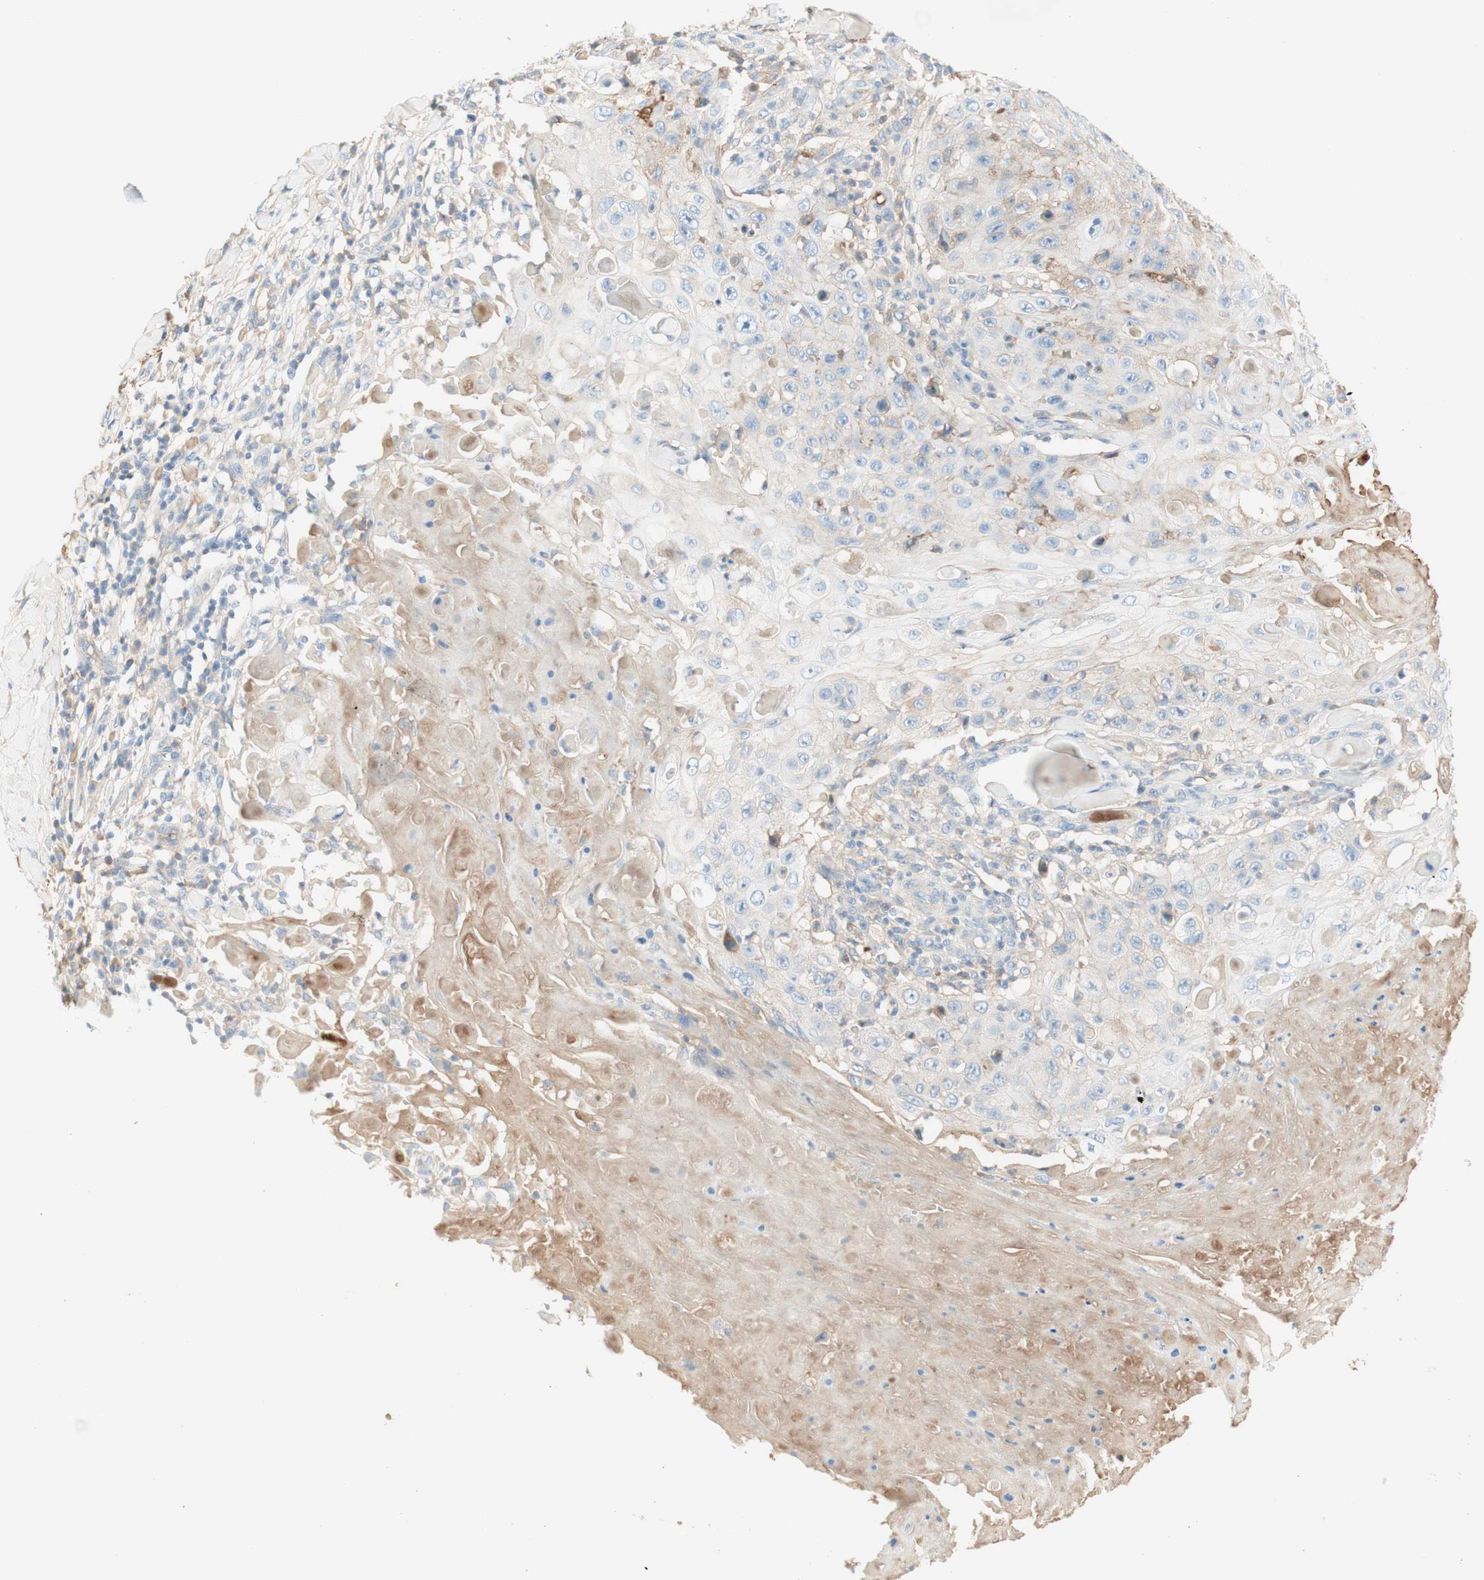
{"staining": {"intensity": "weak", "quantity": "<25%", "location": "cytoplasmic/membranous"}, "tissue": "skin cancer", "cell_type": "Tumor cells", "image_type": "cancer", "snomed": [{"axis": "morphology", "description": "Squamous cell carcinoma, NOS"}, {"axis": "topography", "description": "Skin"}], "caption": "The histopathology image demonstrates no staining of tumor cells in skin cancer. (DAB immunohistochemistry (IHC), high magnification).", "gene": "KNG1", "patient": {"sex": "male", "age": 86}}